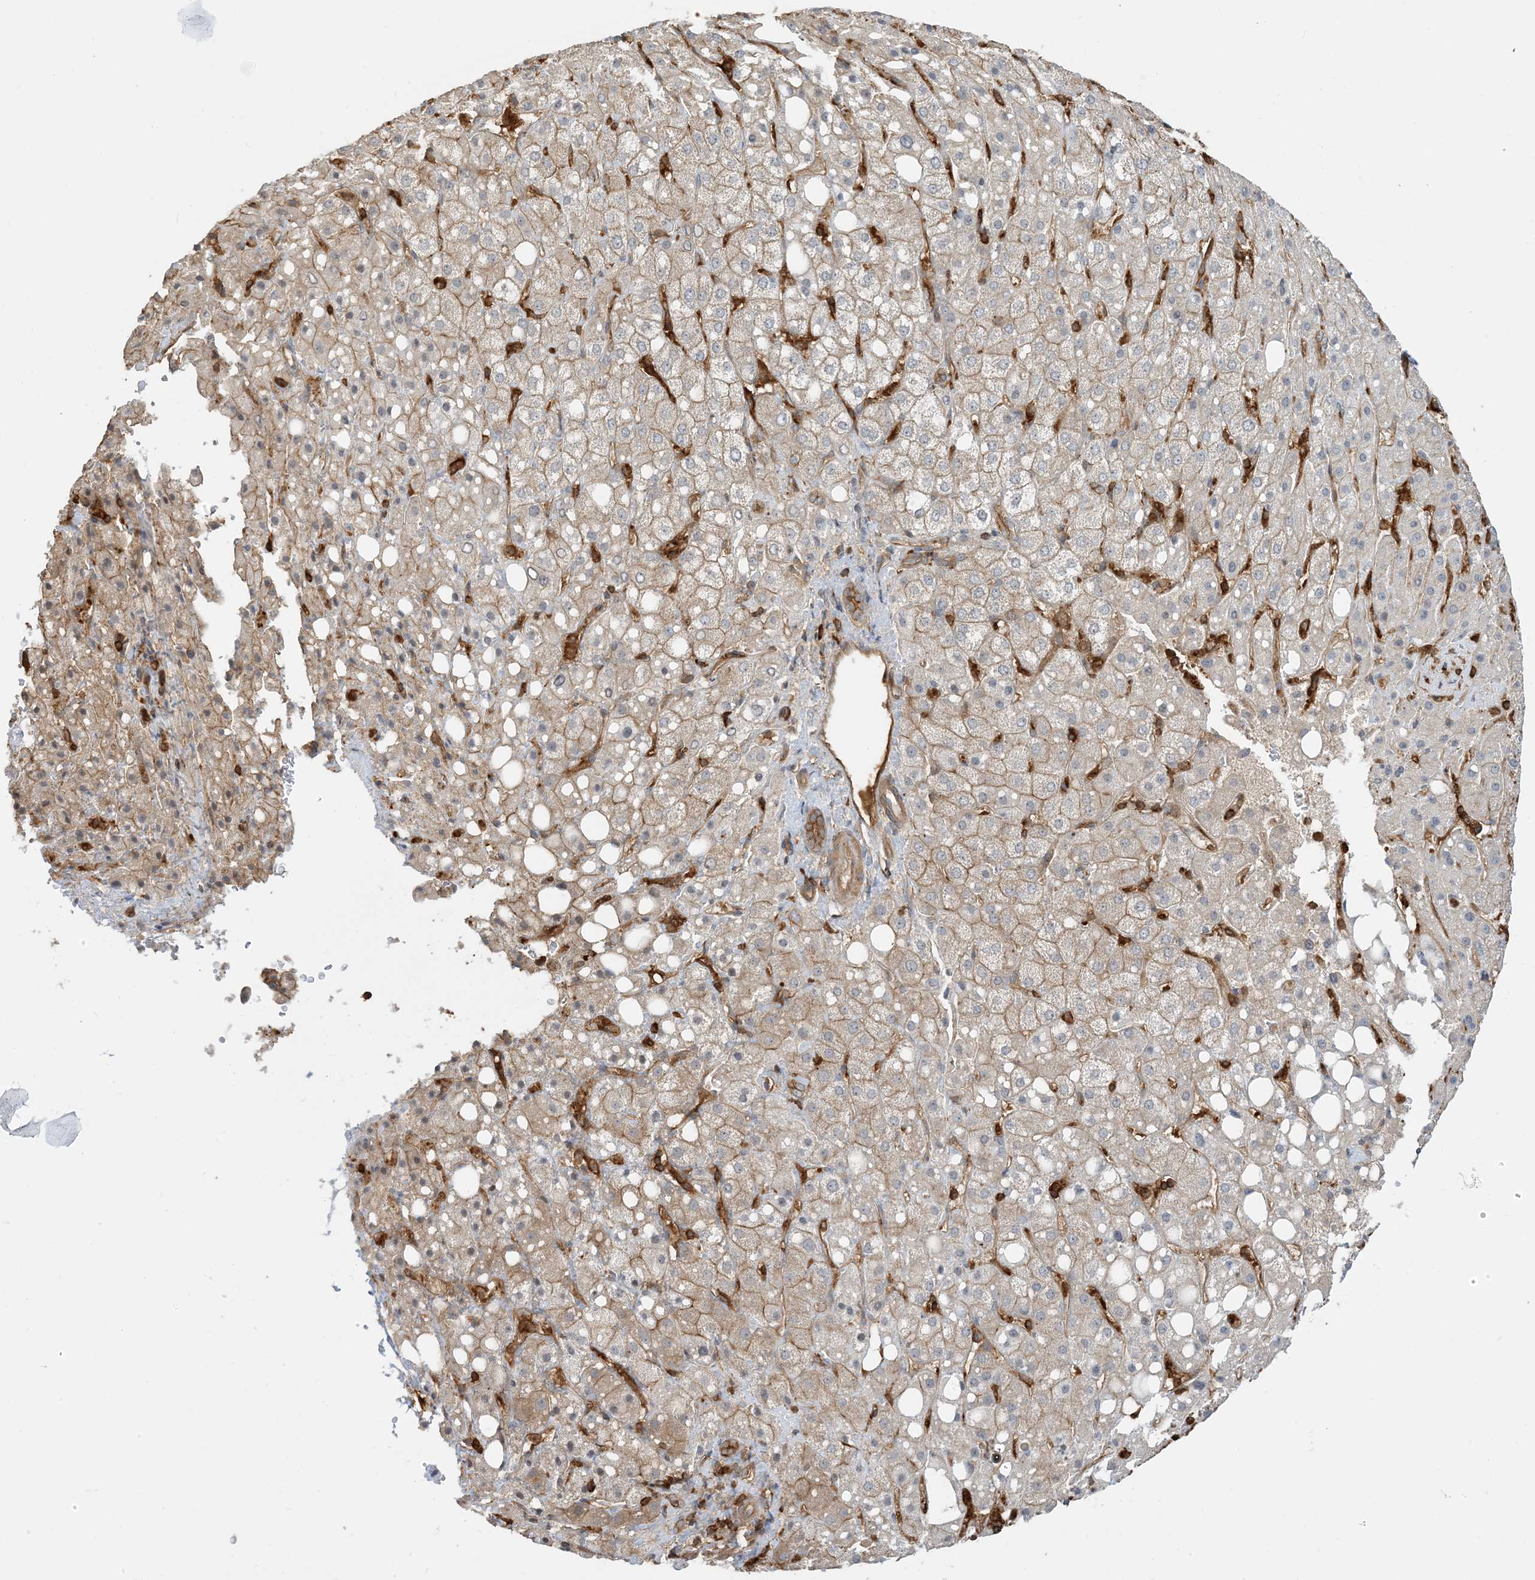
{"staining": {"intensity": "weak", "quantity": ">75%", "location": "cytoplasmic/membranous"}, "tissue": "liver cancer", "cell_type": "Tumor cells", "image_type": "cancer", "snomed": [{"axis": "morphology", "description": "Carcinoma, Hepatocellular, NOS"}, {"axis": "topography", "description": "Liver"}], "caption": "Immunohistochemical staining of human liver cancer (hepatocellular carcinoma) reveals low levels of weak cytoplasmic/membranous positivity in approximately >75% of tumor cells. (Brightfield microscopy of DAB IHC at high magnification).", "gene": "CAPZB", "patient": {"sex": "male", "age": 80}}